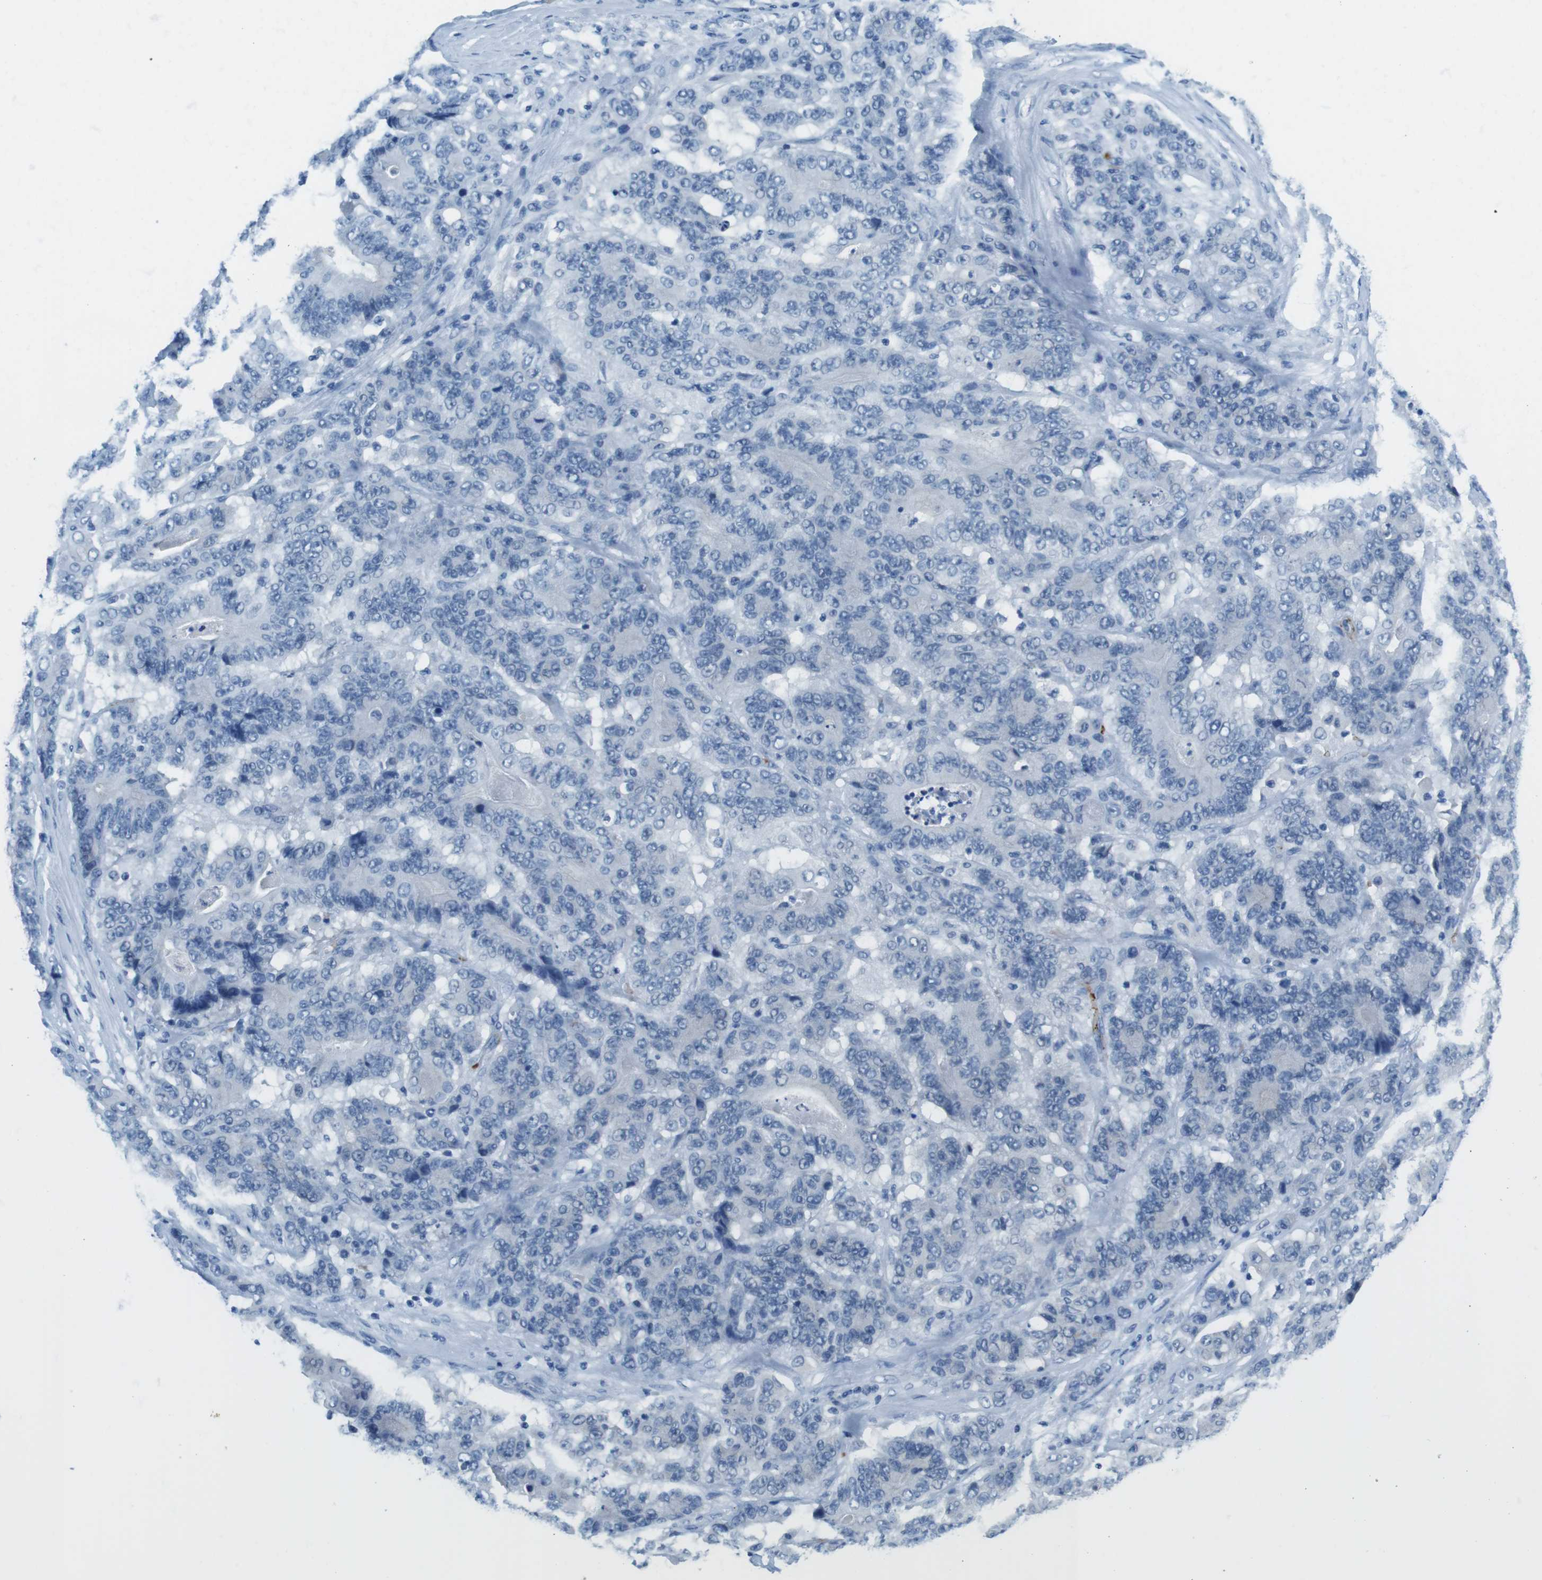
{"staining": {"intensity": "negative", "quantity": "none", "location": "none"}, "tissue": "stomach cancer", "cell_type": "Tumor cells", "image_type": "cancer", "snomed": [{"axis": "morphology", "description": "Adenocarcinoma, NOS"}, {"axis": "topography", "description": "Stomach"}], "caption": "A photomicrograph of adenocarcinoma (stomach) stained for a protein displays no brown staining in tumor cells. The staining was performed using DAB (3,3'-diaminobenzidine) to visualize the protein expression in brown, while the nuclei were stained in blue with hematoxylin (Magnification: 20x).", "gene": "TFAP2C", "patient": {"sex": "female", "age": 73}}